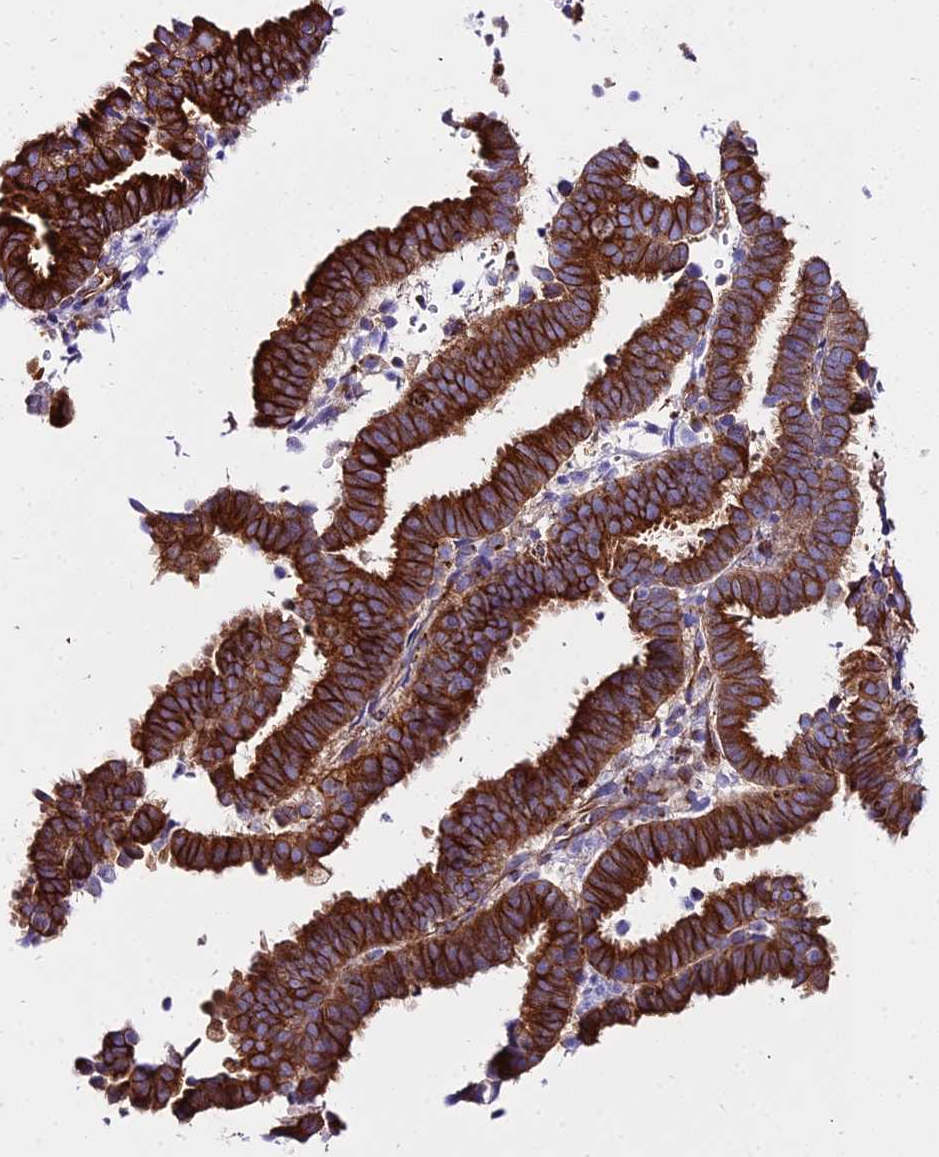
{"staining": {"intensity": "strong", "quantity": ">75%", "location": "cytoplasmic/membranous"}, "tissue": "endometrial cancer", "cell_type": "Tumor cells", "image_type": "cancer", "snomed": [{"axis": "morphology", "description": "Adenocarcinoma, NOS"}, {"axis": "topography", "description": "Endometrium"}], "caption": "Brown immunohistochemical staining in endometrial cancer (adenocarcinoma) shows strong cytoplasmic/membranous expression in about >75% of tumor cells.", "gene": "TUBA3D", "patient": {"sex": "female", "age": 70}}